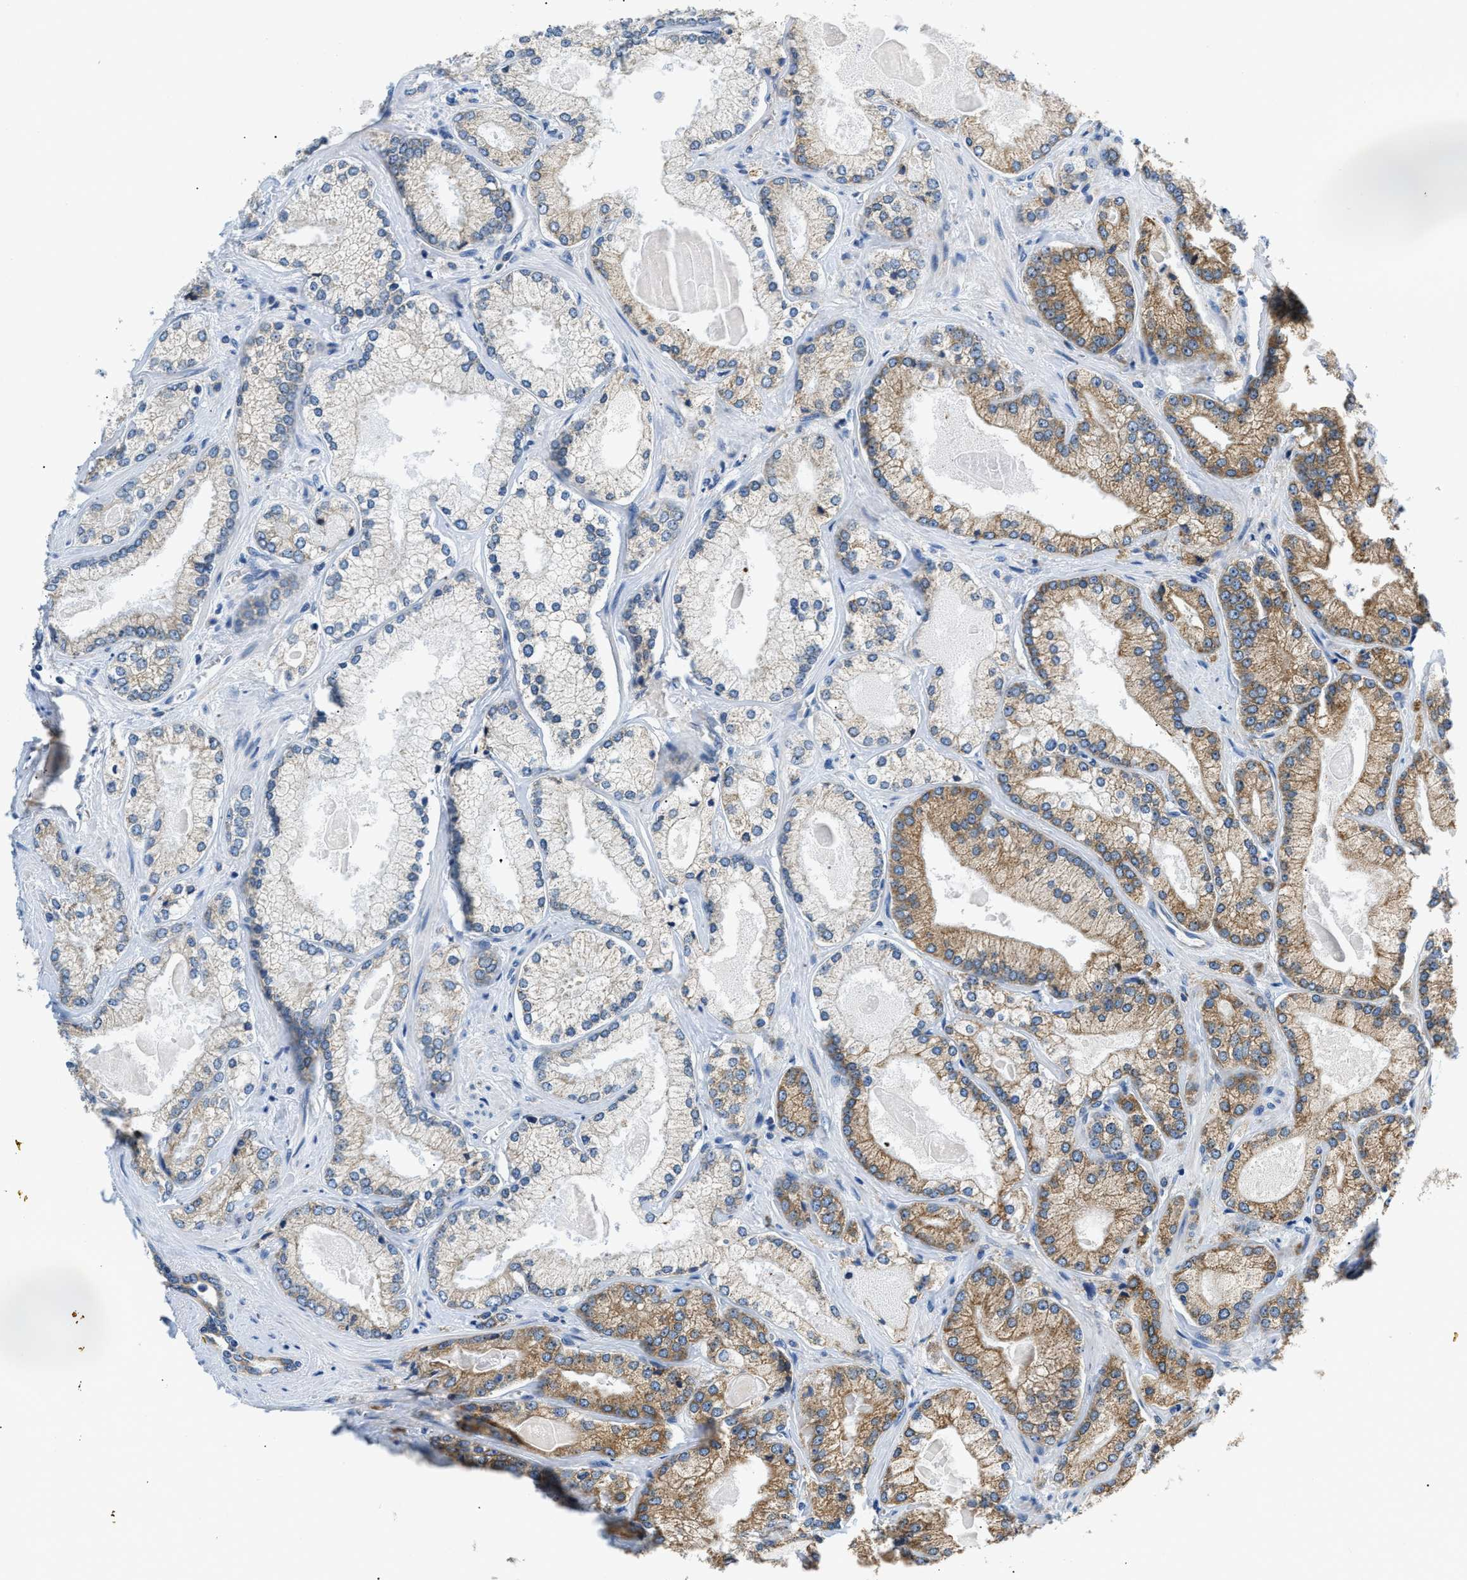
{"staining": {"intensity": "weak", "quantity": "<25%", "location": "cytoplasmic/membranous"}, "tissue": "prostate cancer", "cell_type": "Tumor cells", "image_type": "cancer", "snomed": [{"axis": "morphology", "description": "Adenocarcinoma, Low grade"}, {"axis": "topography", "description": "Prostate"}], "caption": "The immunohistochemistry image has no significant expression in tumor cells of adenocarcinoma (low-grade) (prostate) tissue.", "gene": "HDHD3", "patient": {"sex": "male", "age": 65}}